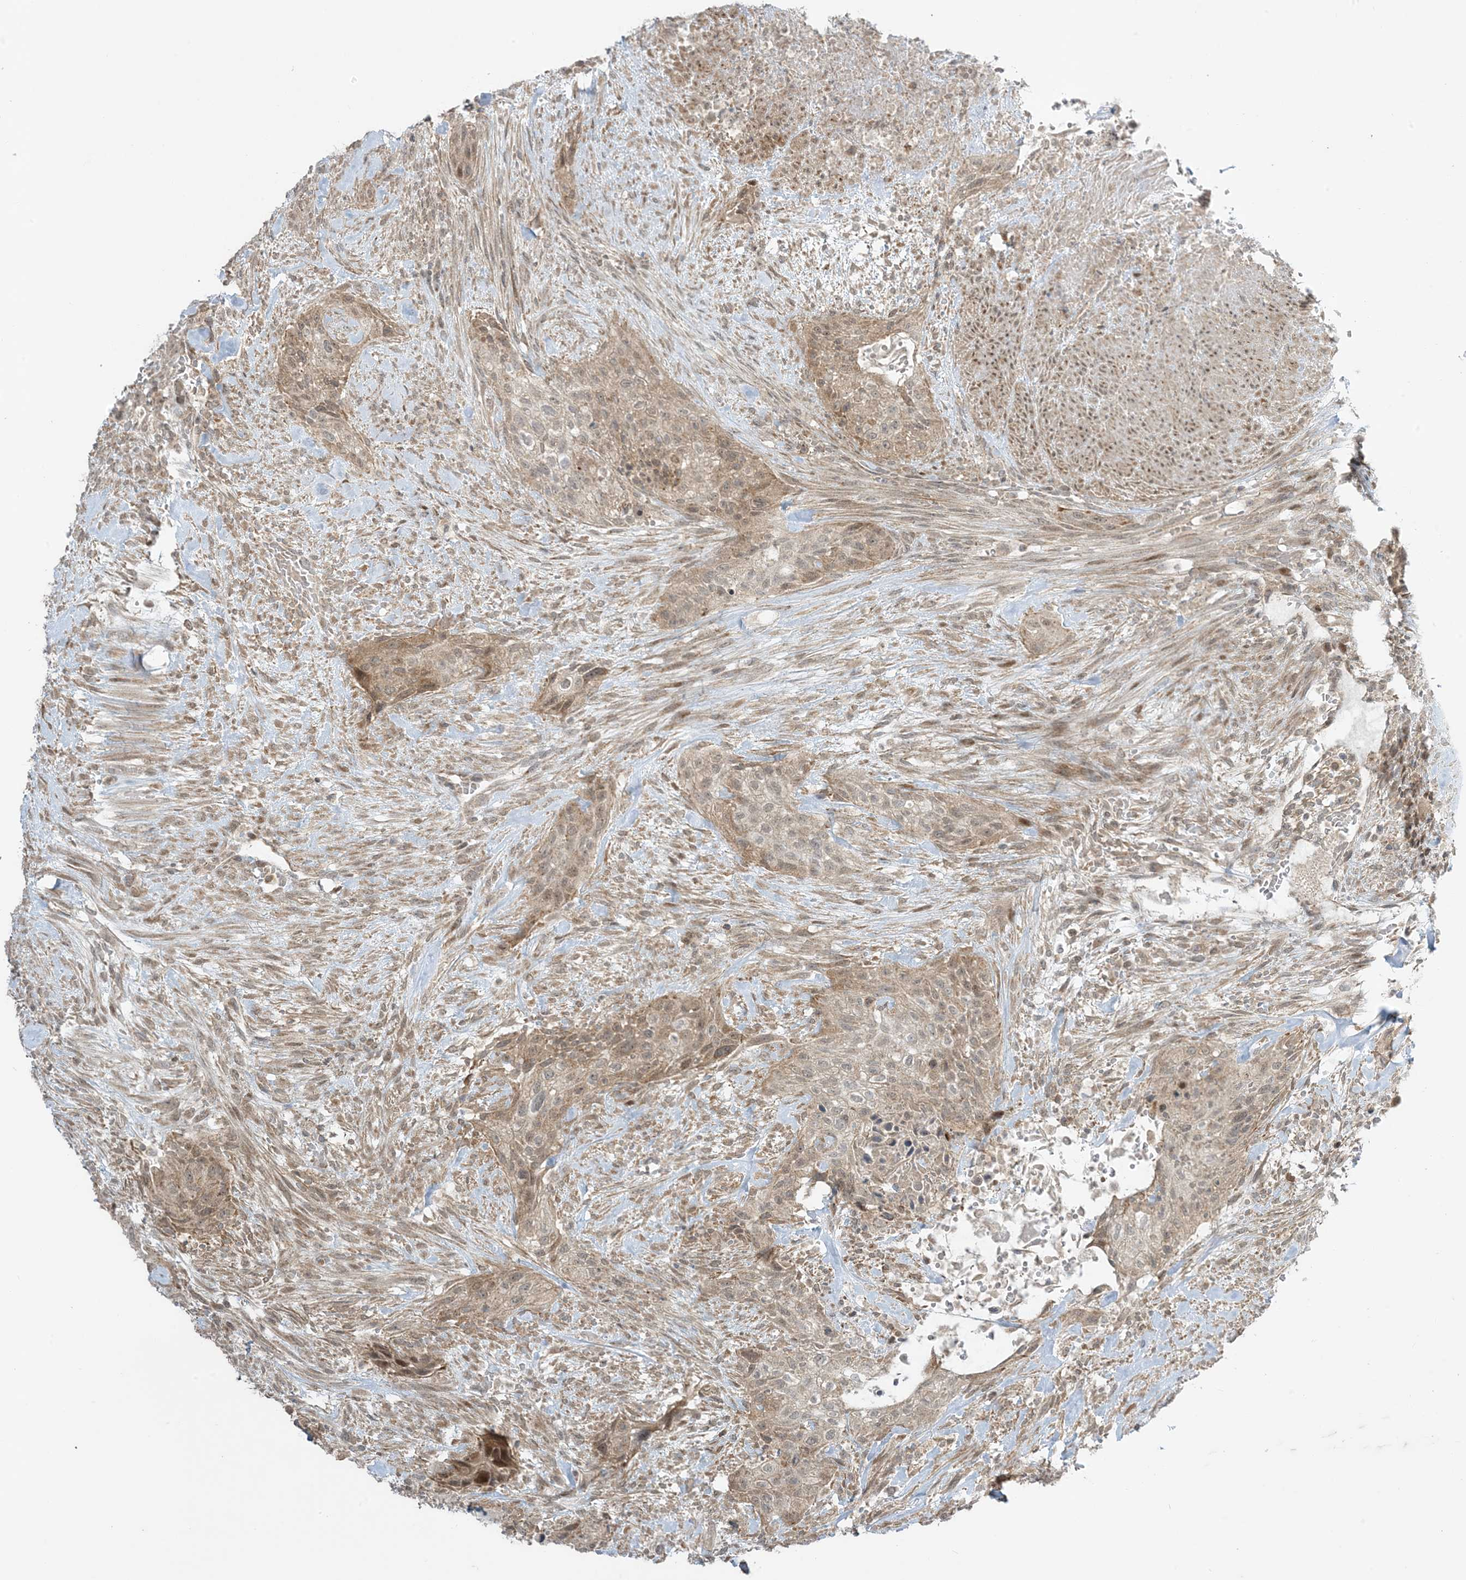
{"staining": {"intensity": "weak", "quantity": ">75%", "location": "cytoplasmic/membranous"}, "tissue": "urothelial cancer", "cell_type": "Tumor cells", "image_type": "cancer", "snomed": [{"axis": "morphology", "description": "Urothelial carcinoma, High grade"}, {"axis": "topography", "description": "Urinary bladder"}], "caption": "Weak cytoplasmic/membranous expression for a protein is seen in about >75% of tumor cells of urothelial cancer using IHC.", "gene": "PHLDB2", "patient": {"sex": "male", "age": 35}}